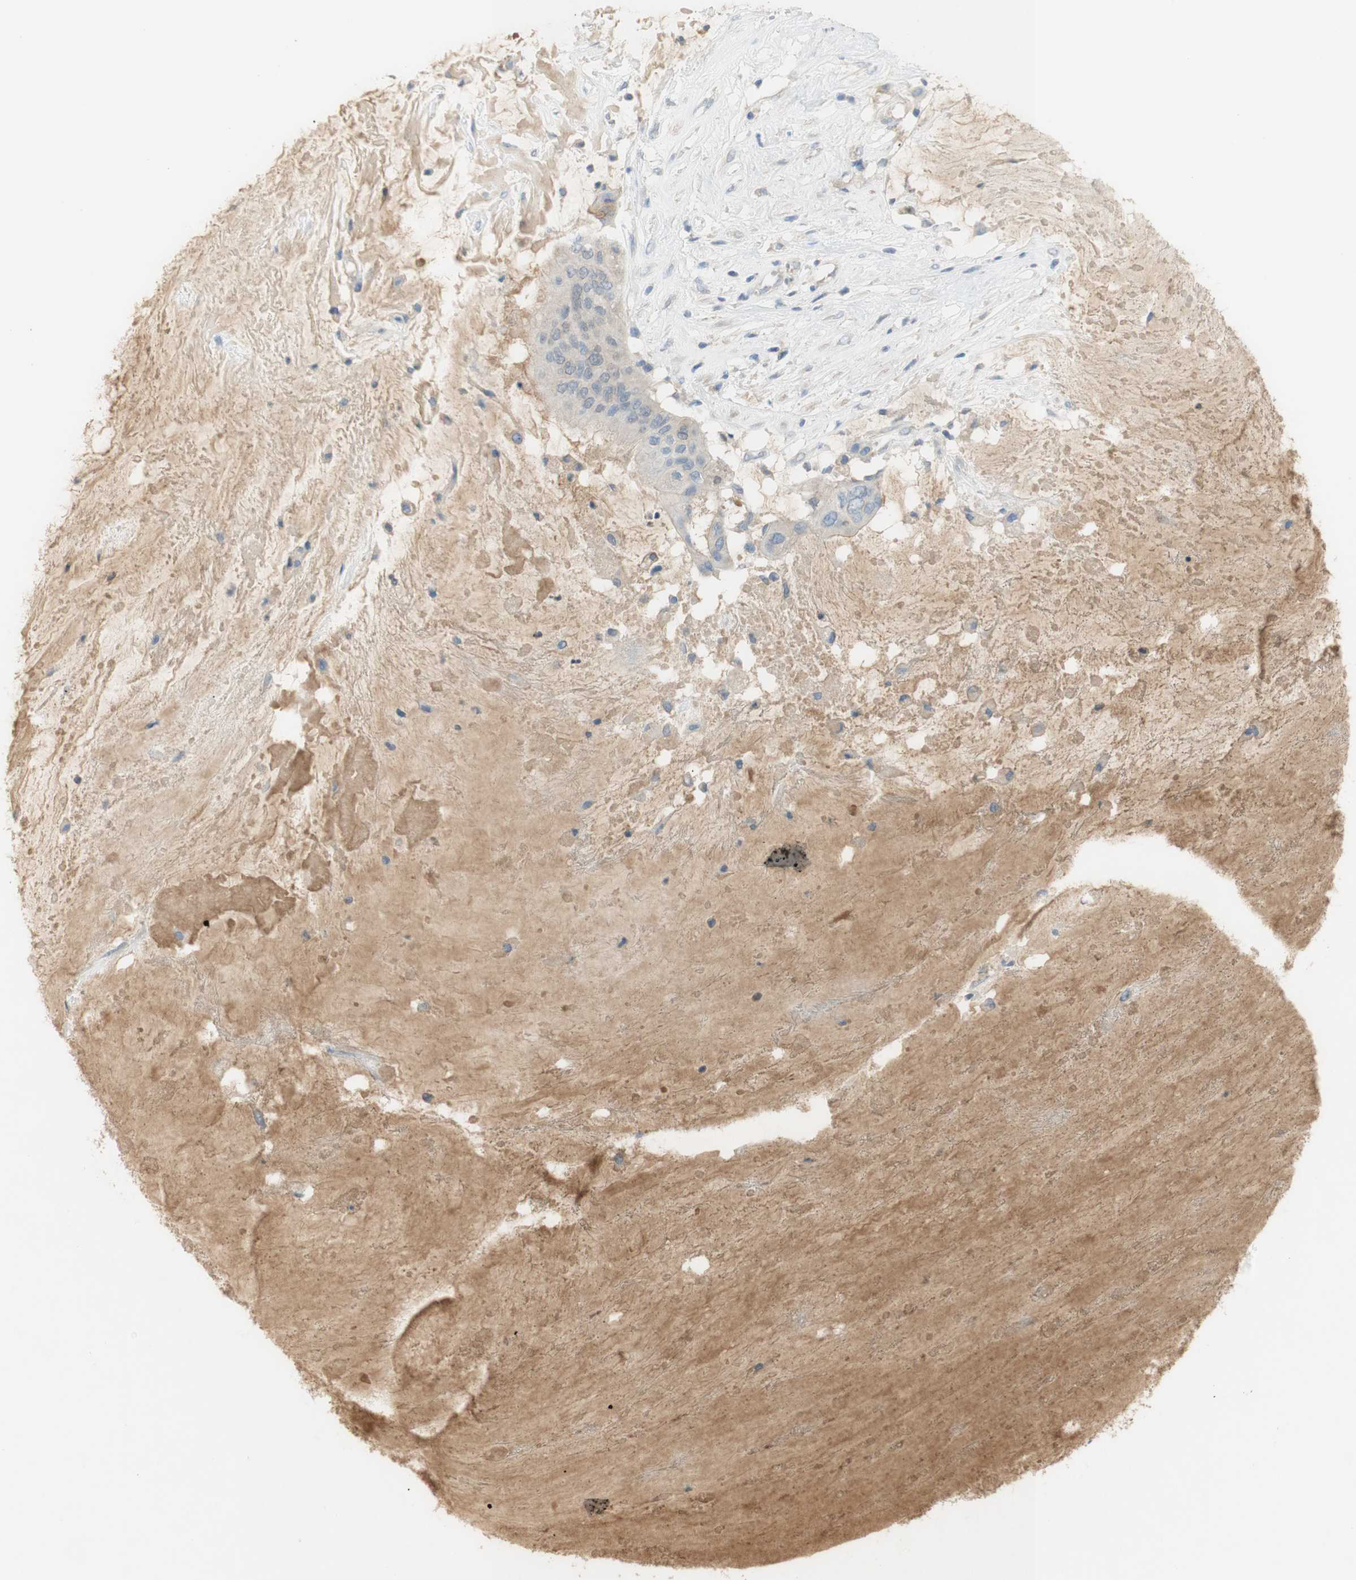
{"staining": {"intensity": "negative", "quantity": "none", "location": "none"}, "tissue": "ovarian cancer", "cell_type": "Tumor cells", "image_type": "cancer", "snomed": [{"axis": "morphology", "description": "Cystadenocarcinoma, mucinous, NOS"}, {"axis": "topography", "description": "Ovary"}], "caption": "Tumor cells show no significant protein expression in ovarian cancer.", "gene": "SELENBP1", "patient": {"sex": "female", "age": 80}}